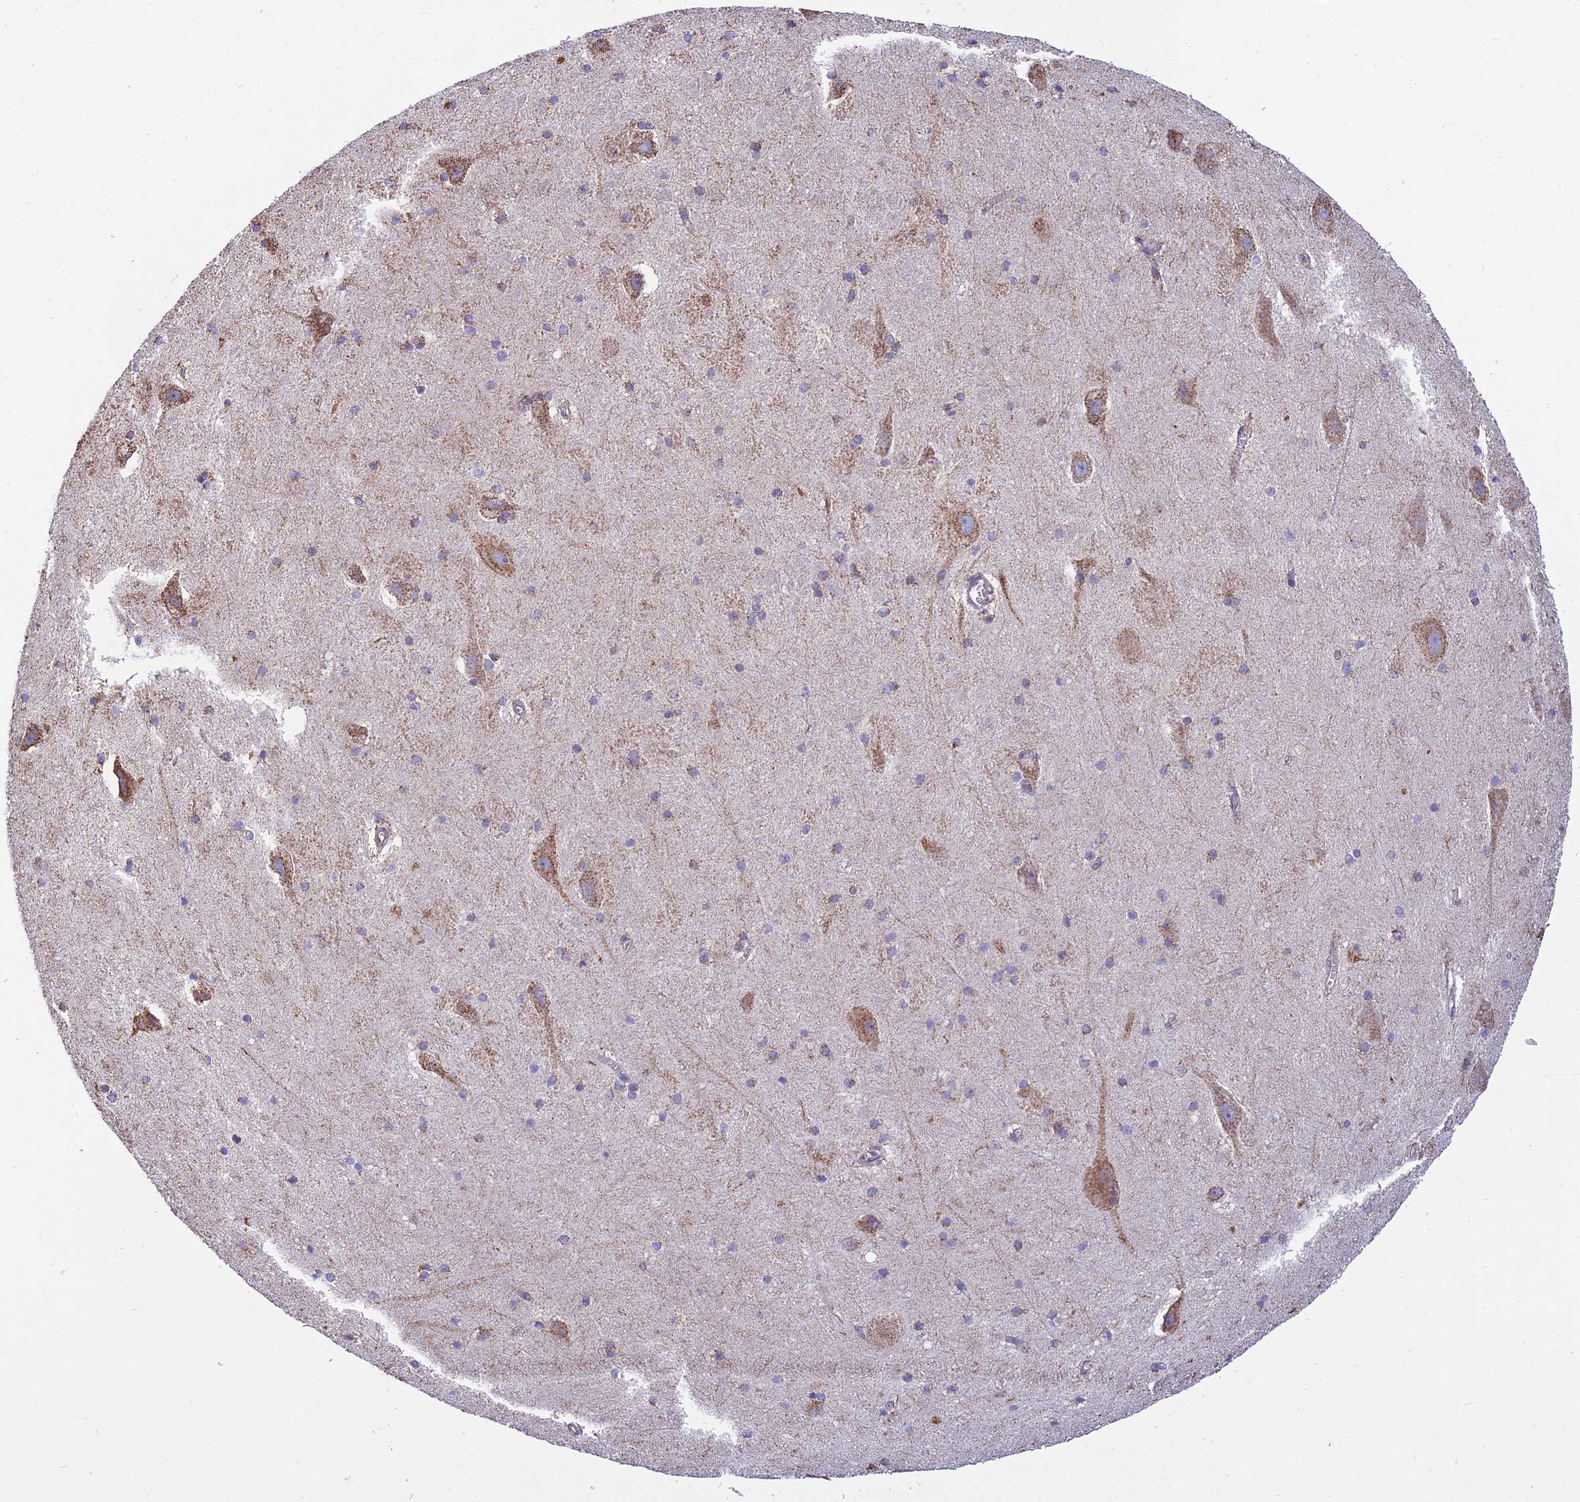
{"staining": {"intensity": "moderate", "quantity": "<25%", "location": "cytoplasmic/membranous"}, "tissue": "hippocampus", "cell_type": "Glial cells", "image_type": "normal", "snomed": [{"axis": "morphology", "description": "Normal tissue, NOS"}, {"axis": "topography", "description": "Hippocampus"}], "caption": "Glial cells exhibit moderate cytoplasmic/membranous expression in approximately <25% of cells in benign hippocampus.", "gene": "OR2W3", "patient": {"sex": "female", "age": 19}}